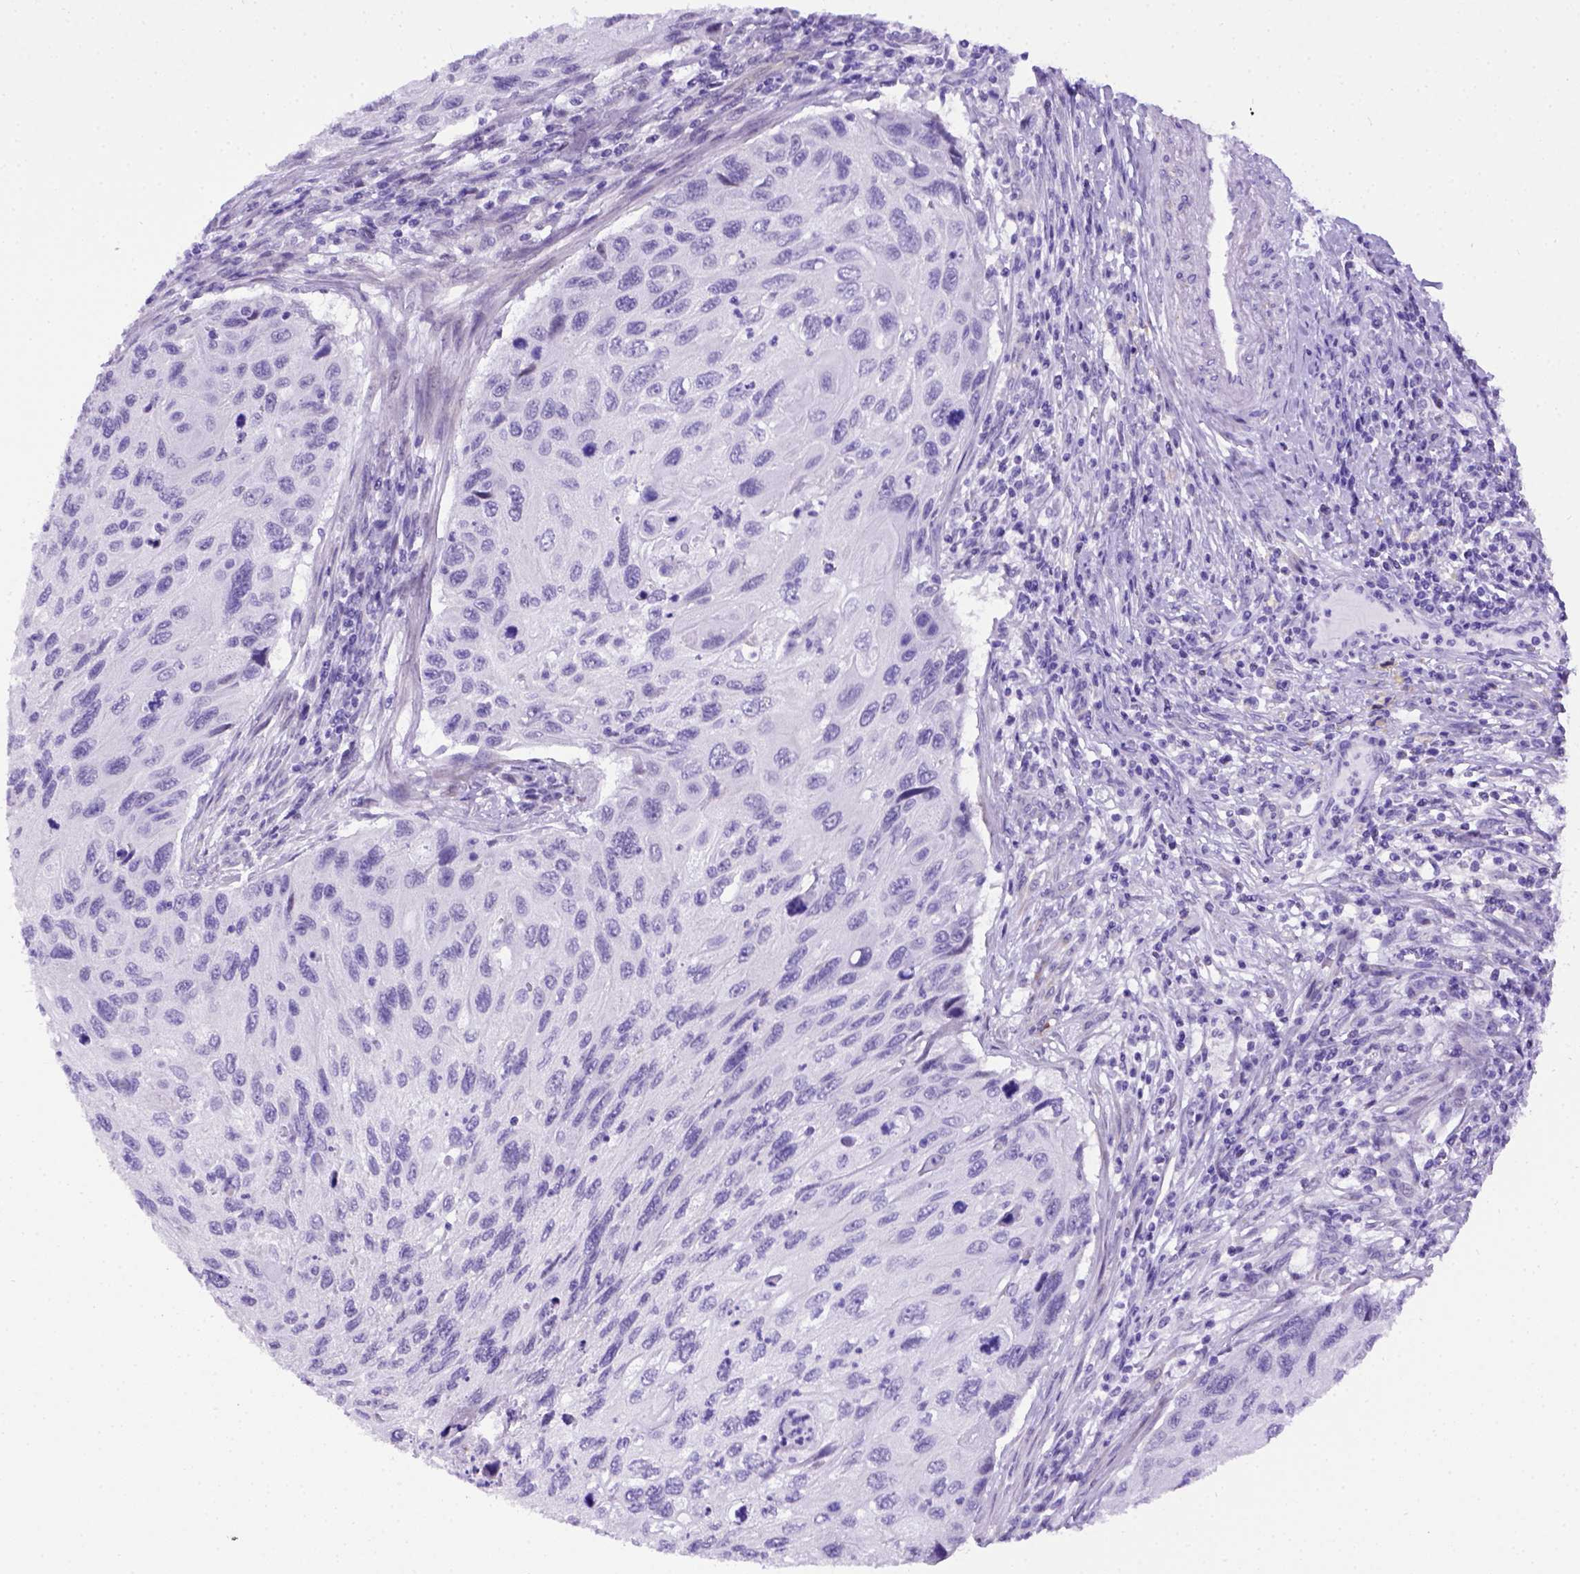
{"staining": {"intensity": "negative", "quantity": "none", "location": "none"}, "tissue": "cervical cancer", "cell_type": "Tumor cells", "image_type": "cancer", "snomed": [{"axis": "morphology", "description": "Squamous cell carcinoma, NOS"}, {"axis": "topography", "description": "Cervix"}], "caption": "DAB immunohistochemical staining of squamous cell carcinoma (cervical) demonstrates no significant expression in tumor cells.", "gene": "ADAM12", "patient": {"sex": "female", "age": 70}}